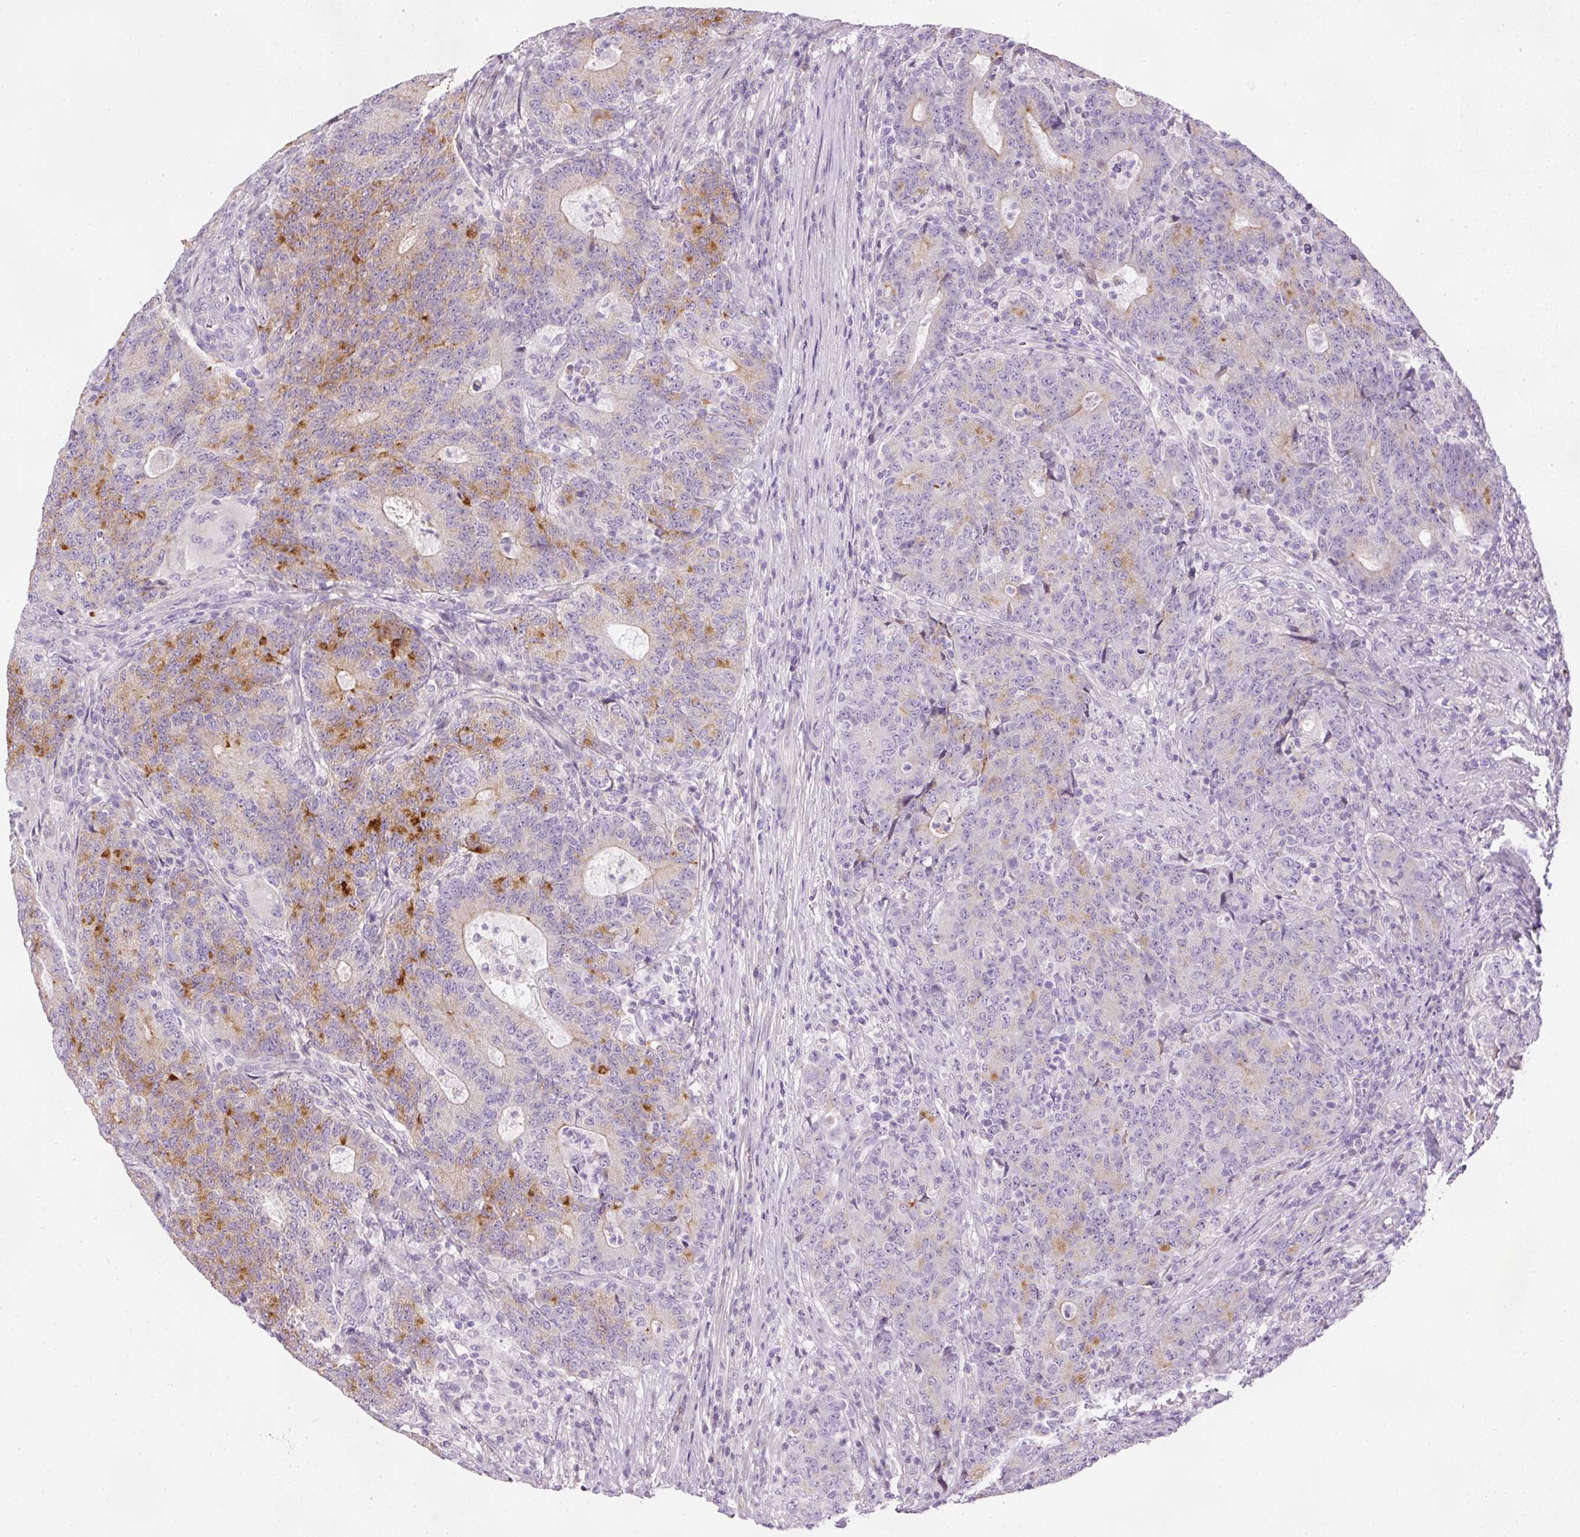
{"staining": {"intensity": "moderate", "quantity": "25%-75%", "location": "cytoplasmic/membranous"}, "tissue": "colorectal cancer", "cell_type": "Tumor cells", "image_type": "cancer", "snomed": [{"axis": "morphology", "description": "Adenocarcinoma, NOS"}, {"axis": "topography", "description": "Colon"}], "caption": "An image of colorectal cancer (adenocarcinoma) stained for a protein displays moderate cytoplasmic/membranous brown staining in tumor cells.", "gene": "KPNA5", "patient": {"sex": "female", "age": 75}}